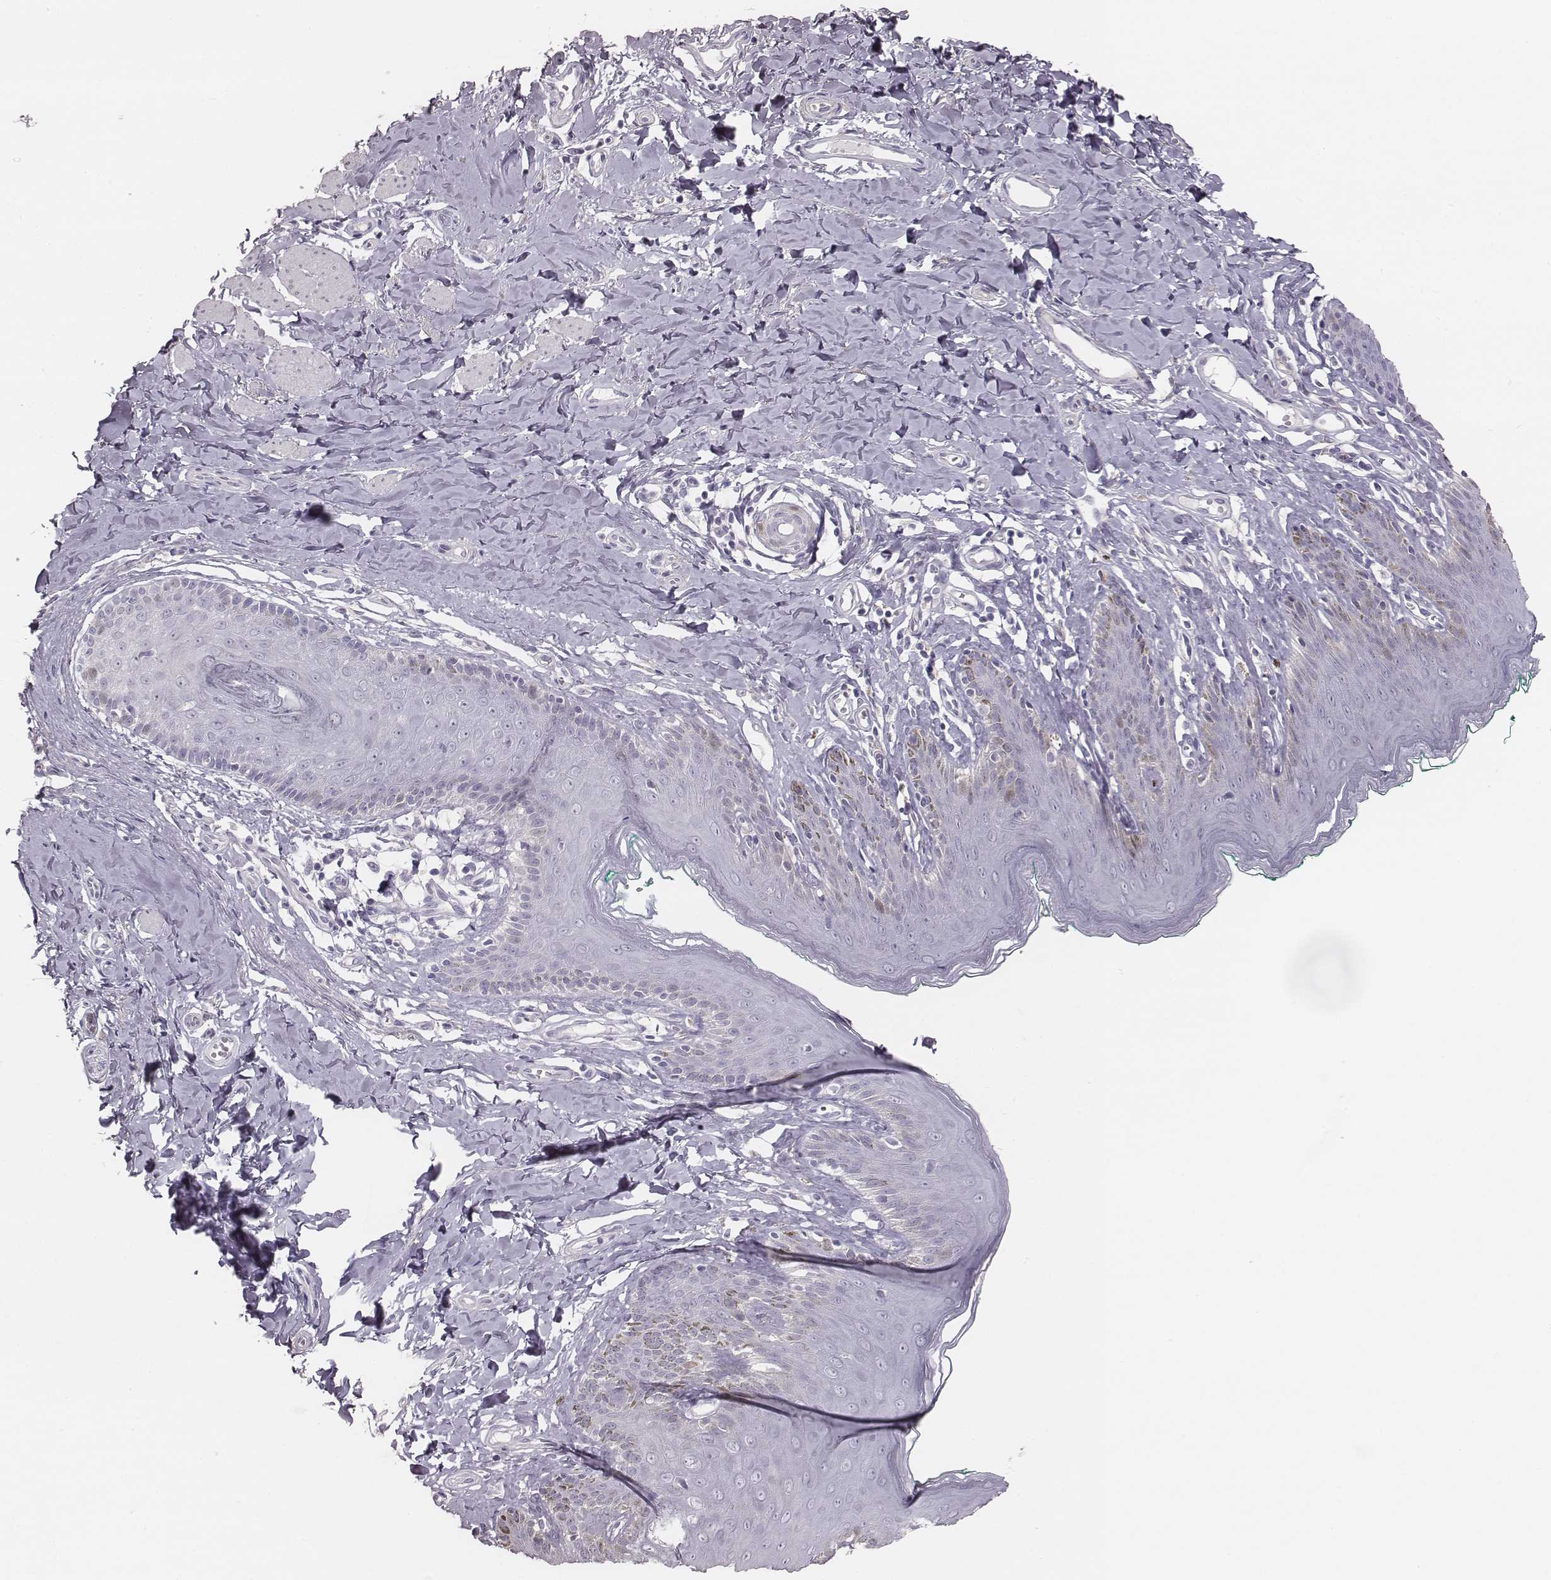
{"staining": {"intensity": "negative", "quantity": "none", "location": "none"}, "tissue": "skin", "cell_type": "Epidermal cells", "image_type": "normal", "snomed": [{"axis": "morphology", "description": "Normal tissue, NOS"}, {"axis": "topography", "description": "Vulva"}], "caption": "Immunohistochemical staining of unremarkable human skin demonstrates no significant staining in epidermal cells.", "gene": "PBK", "patient": {"sex": "female", "age": 66}}